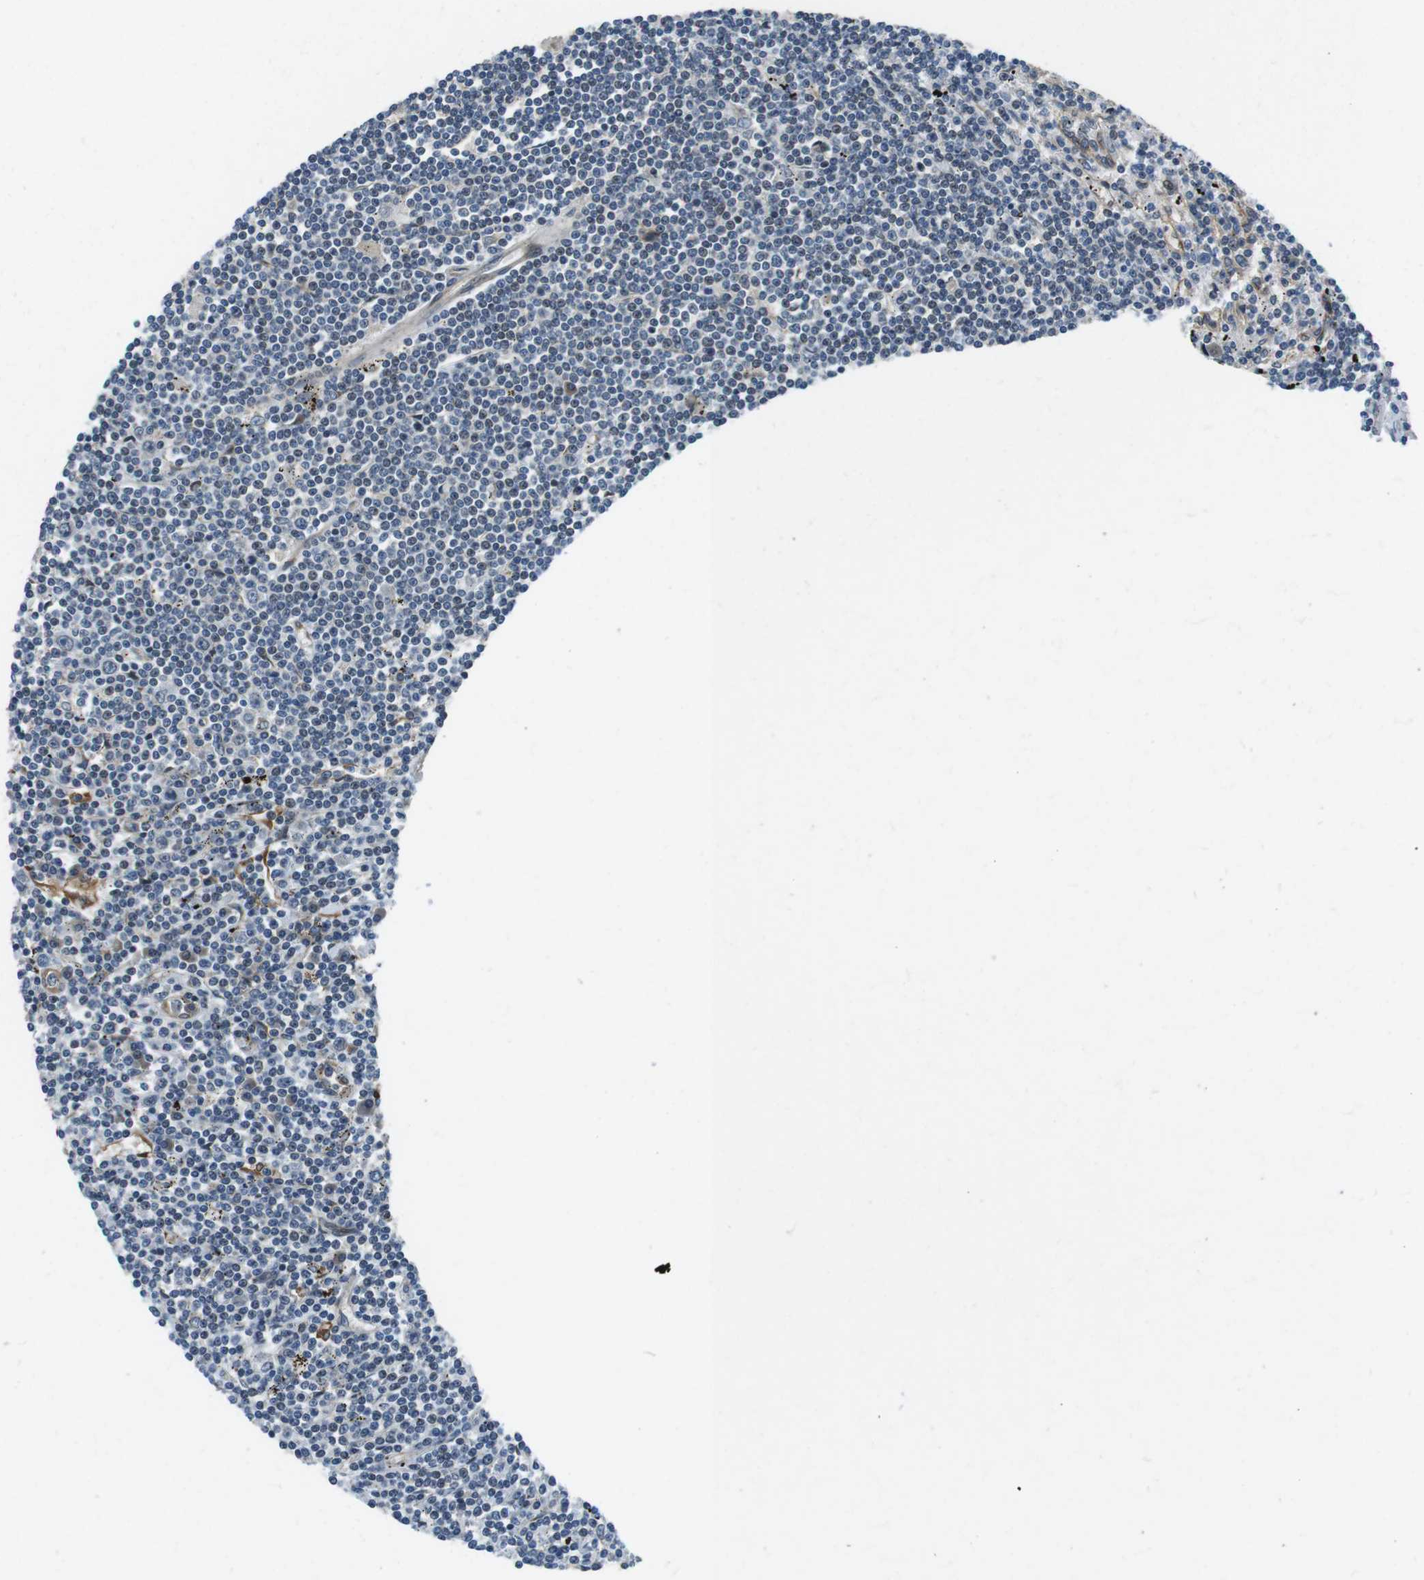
{"staining": {"intensity": "negative", "quantity": "none", "location": "none"}, "tissue": "lymphoma", "cell_type": "Tumor cells", "image_type": "cancer", "snomed": [{"axis": "morphology", "description": "Malignant lymphoma, non-Hodgkin's type, Low grade"}, {"axis": "topography", "description": "Spleen"}], "caption": "Lymphoma was stained to show a protein in brown. There is no significant expression in tumor cells.", "gene": "PALD1", "patient": {"sex": "male", "age": 76}}